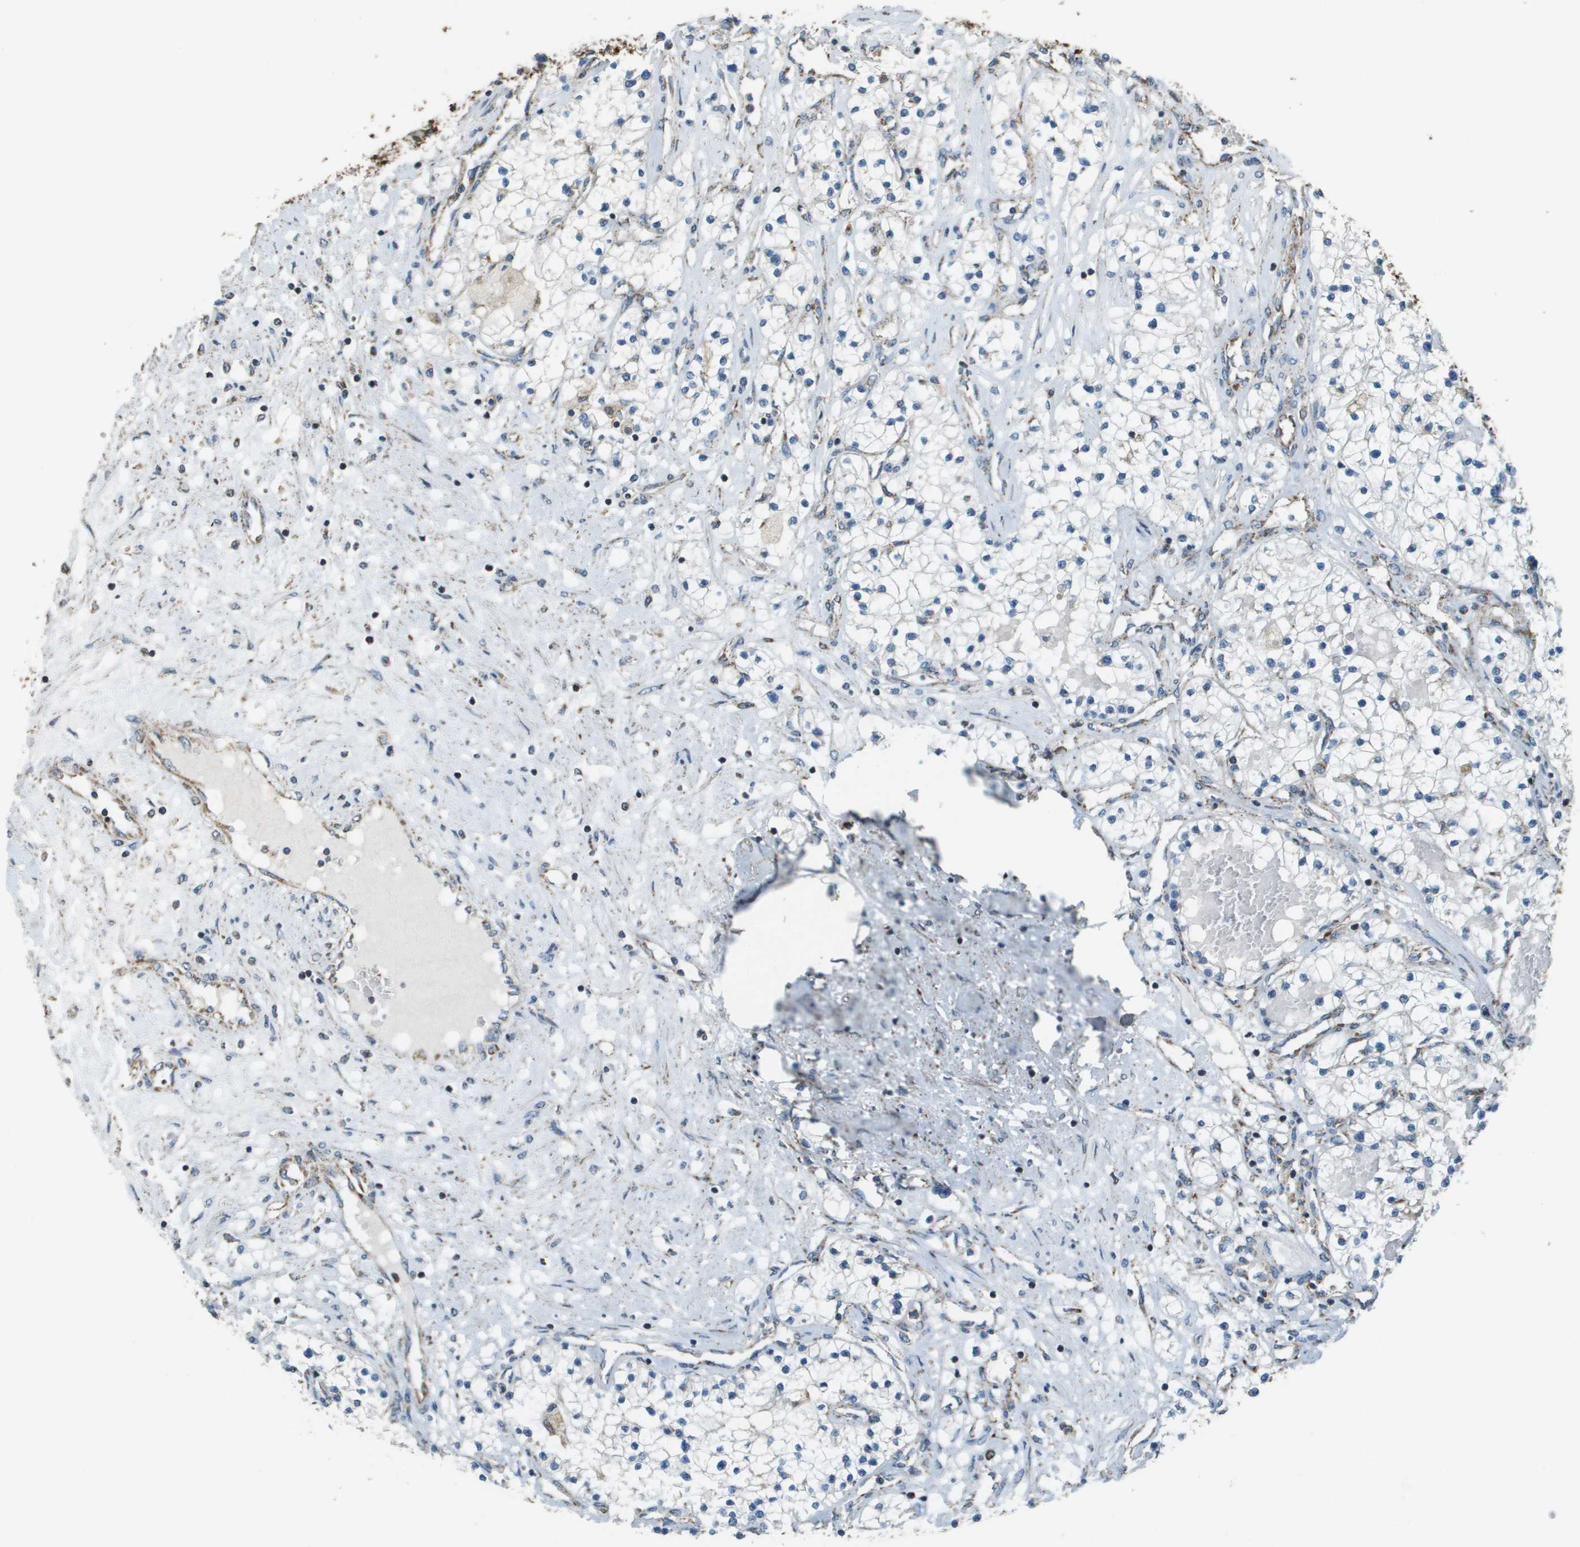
{"staining": {"intensity": "weak", "quantity": "25%-75%", "location": "cytoplasmic/membranous"}, "tissue": "renal cancer", "cell_type": "Tumor cells", "image_type": "cancer", "snomed": [{"axis": "morphology", "description": "Adenocarcinoma, NOS"}, {"axis": "topography", "description": "Kidney"}], "caption": "This micrograph displays adenocarcinoma (renal) stained with IHC to label a protein in brown. The cytoplasmic/membranous of tumor cells show weak positivity for the protein. Nuclei are counter-stained blue.", "gene": "FH", "patient": {"sex": "male", "age": 68}}